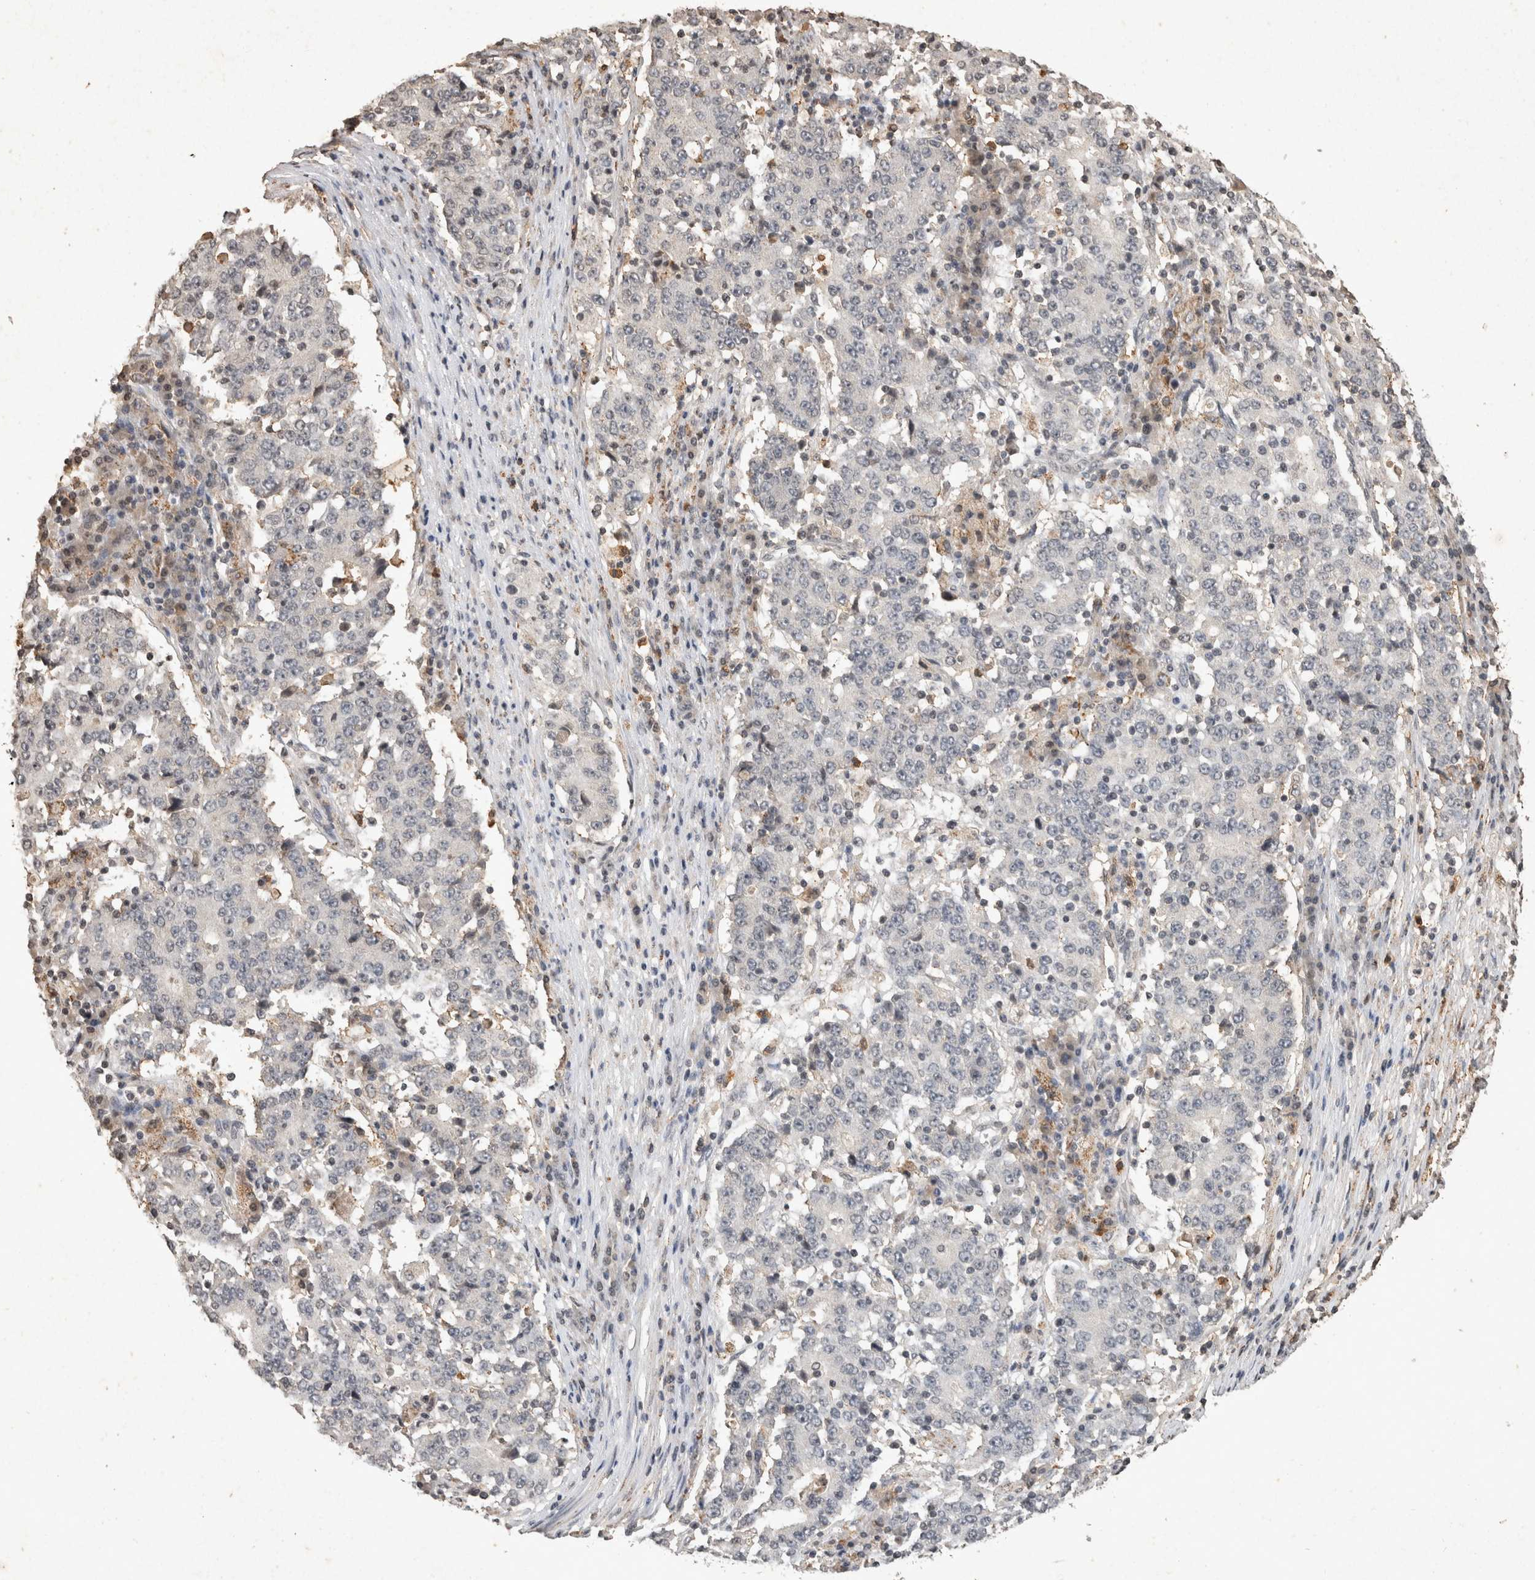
{"staining": {"intensity": "negative", "quantity": "none", "location": "none"}, "tissue": "stomach cancer", "cell_type": "Tumor cells", "image_type": "cancer", "snomed": [{"axis": "morphology", "description": "Adenocarcinoma, NOS"}, {"axis": "topography", "description": "Stomach"}], "caption": "Human stomach cancer (adenocarcinoma) stained for a protein using IHC reveals no staining in tumor cells.", "gene": "HRK", "patient": {"sex": "male", "age": 59}}